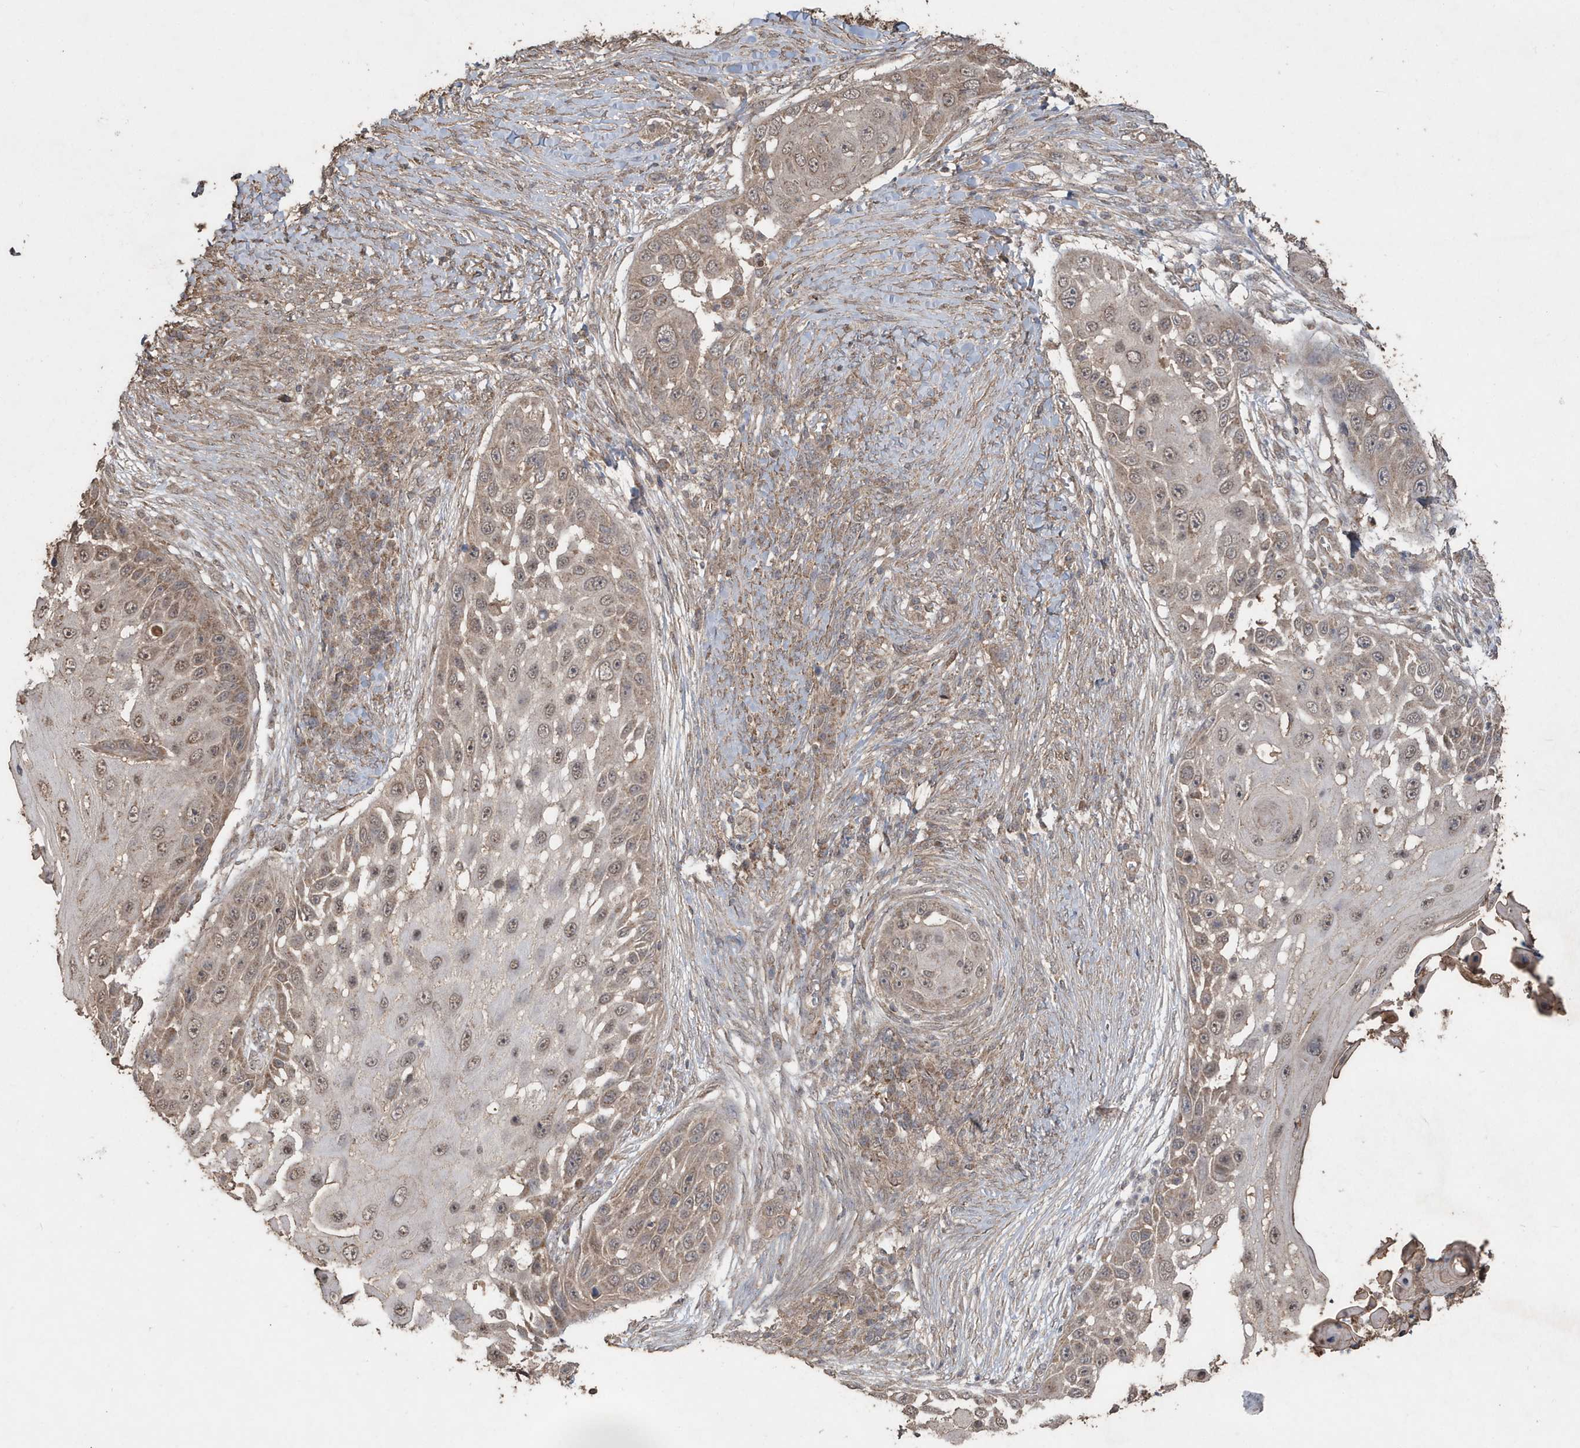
{"staining": {"intensity": "moderate", "quantity": "<25%", "location": "cytoplasmic/membranous,nuclear"}, "tissue": "skin cancer", "cell_type": "Tumor cells", "image_type": "cancer", "snomed": [{"axis": "morphology", "description": "Squamous cell carcinoma, NOS"}, {"axis": "topography", "description": "Skin"}], "caption": "Immunohistochemical staining of skin cancer (squamous cell carcinoma) demonstrates low levels of moderate cytoplasmic/membranous and nuclear expression in about <25% of tumor cells. (IHC, brightfield microscopy, high magnification).", "gene": "PAXBP1", "patient": {"sex": "female", "age": 44}}